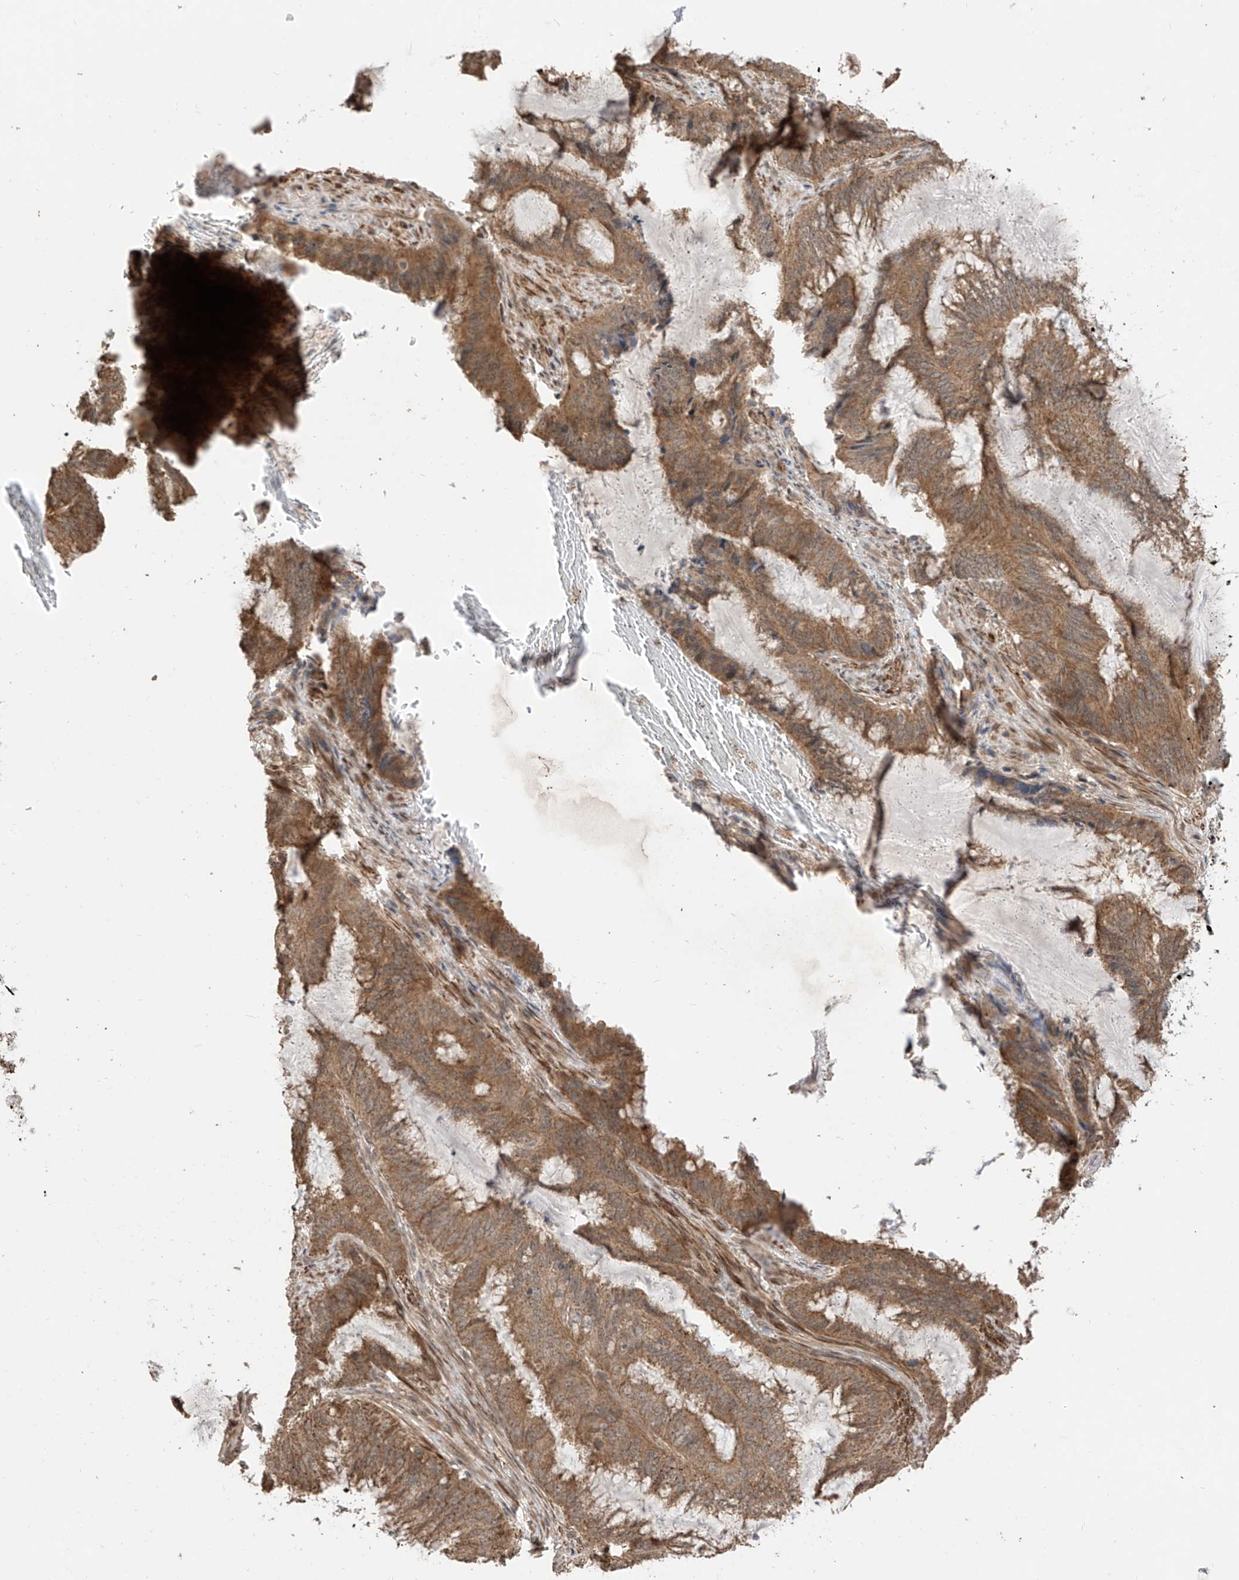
{"staining": {"intensity": "moderate", "quantity": ">75%", "location": "cytoplasmic/membranous"}, "tissue": "endometrial cancer", "cell_type": "Tumor cells", "image_type": "cancer", "snomed": [{"axis": "morphology", "description": "Adenocarcinoma, NOS"}, {"axis": "topography", "description": "Endometrium"}], "caption": "Immunohistochemical staining of human endometrial cancer (adenocarcinoma) demonstrates moderate cytoplasmic/membranous protein staining in about >75% of tumor cells.", "gene": "LATS1", "patient": {"sex": "female", "age": 51}}